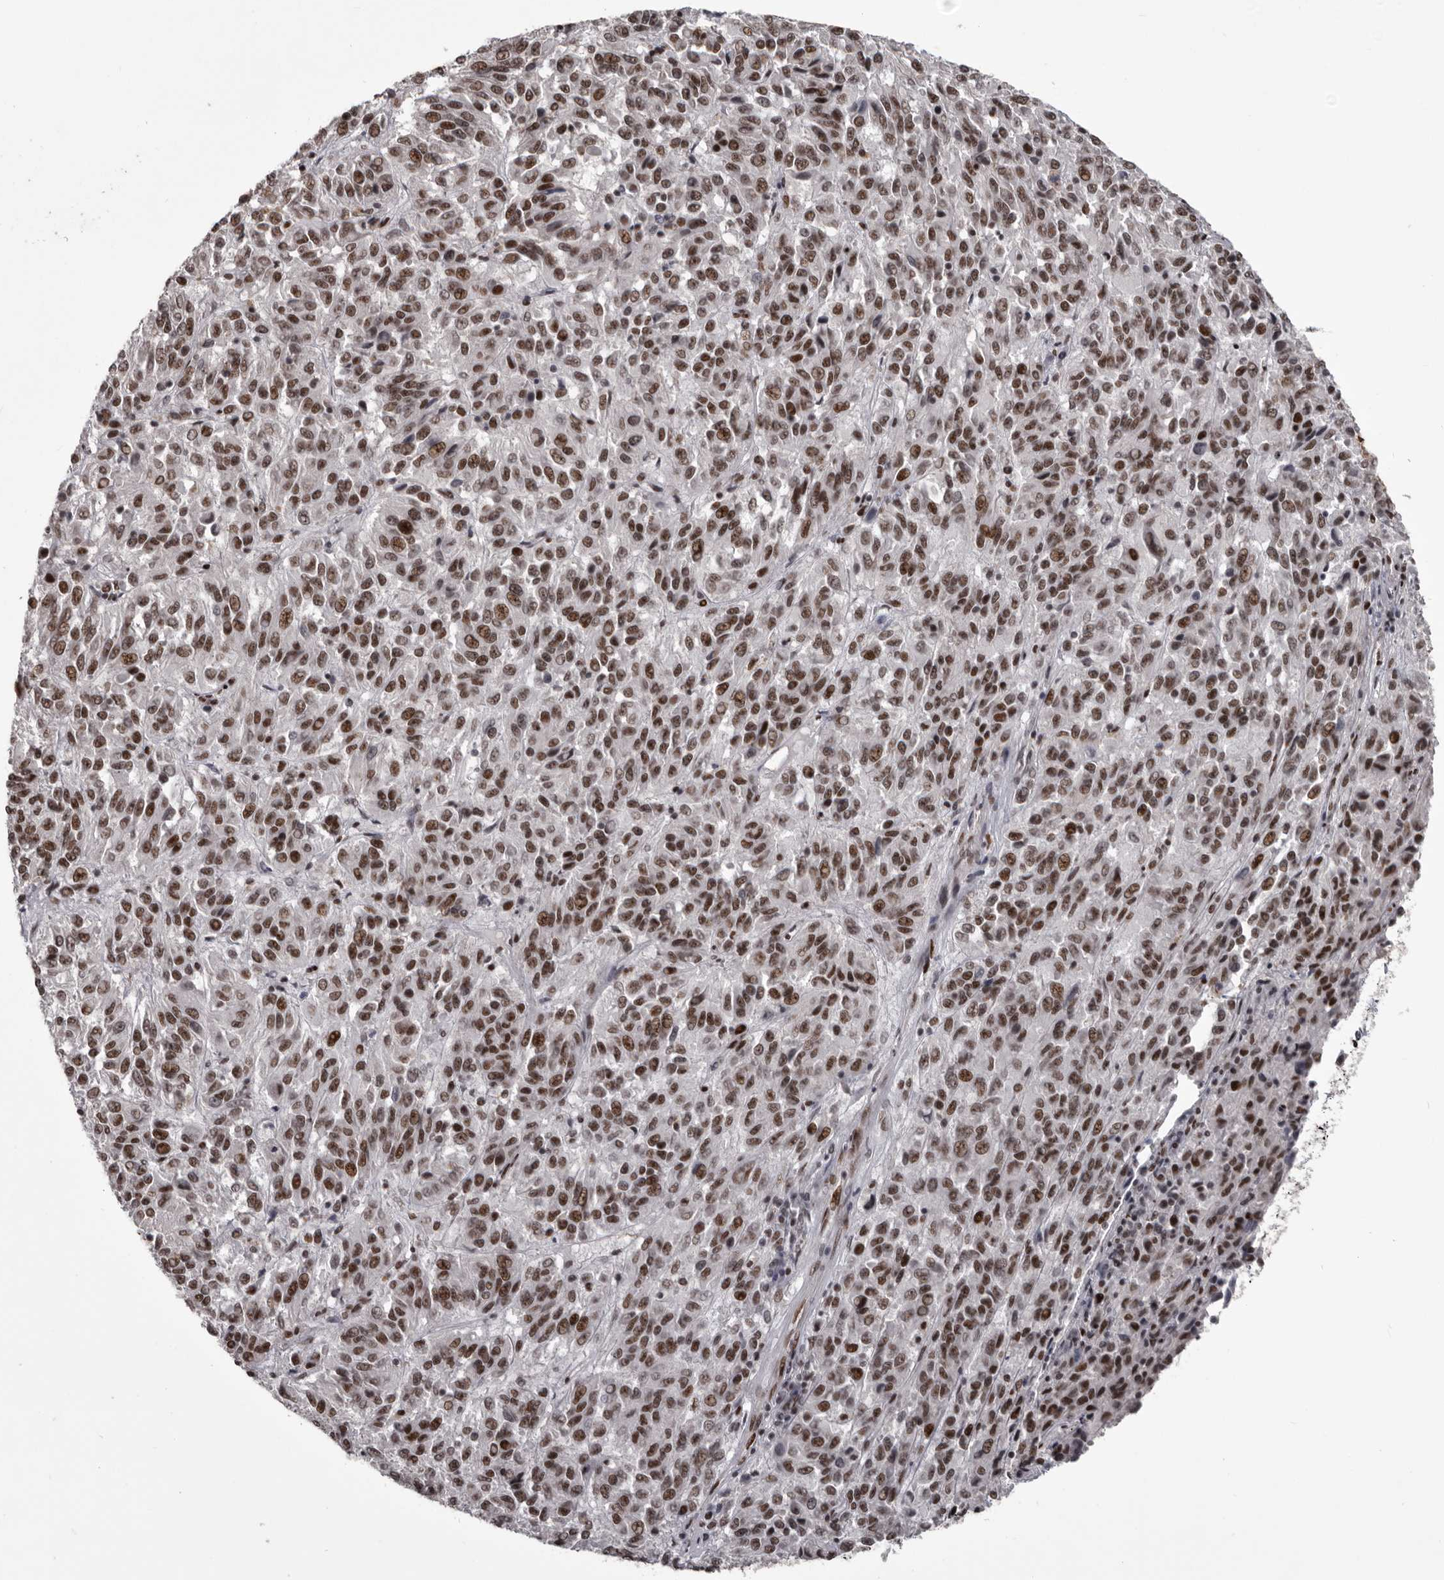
{"staining": {"intensity": "moderate", "quantity": ">75%", "location": "nuclear"}, "tissue": "melanoma", "cell_type": "Tumor cells", "image_type": "cancer", "snomed": [{"axis": "morphology", "description": "Malignant melanoma, Metastatic site"}, {"axis": "topography", "description": "Lung"}], "caption": "Protein expression analysis of melanoma reveals moderate nuclear staining in about >75% of tumor cells. (DAB = brown stain, brightfield microscopy at high magnification).", "gene": "NUMA1", "patient": {"sex": "male", "age": 64}}